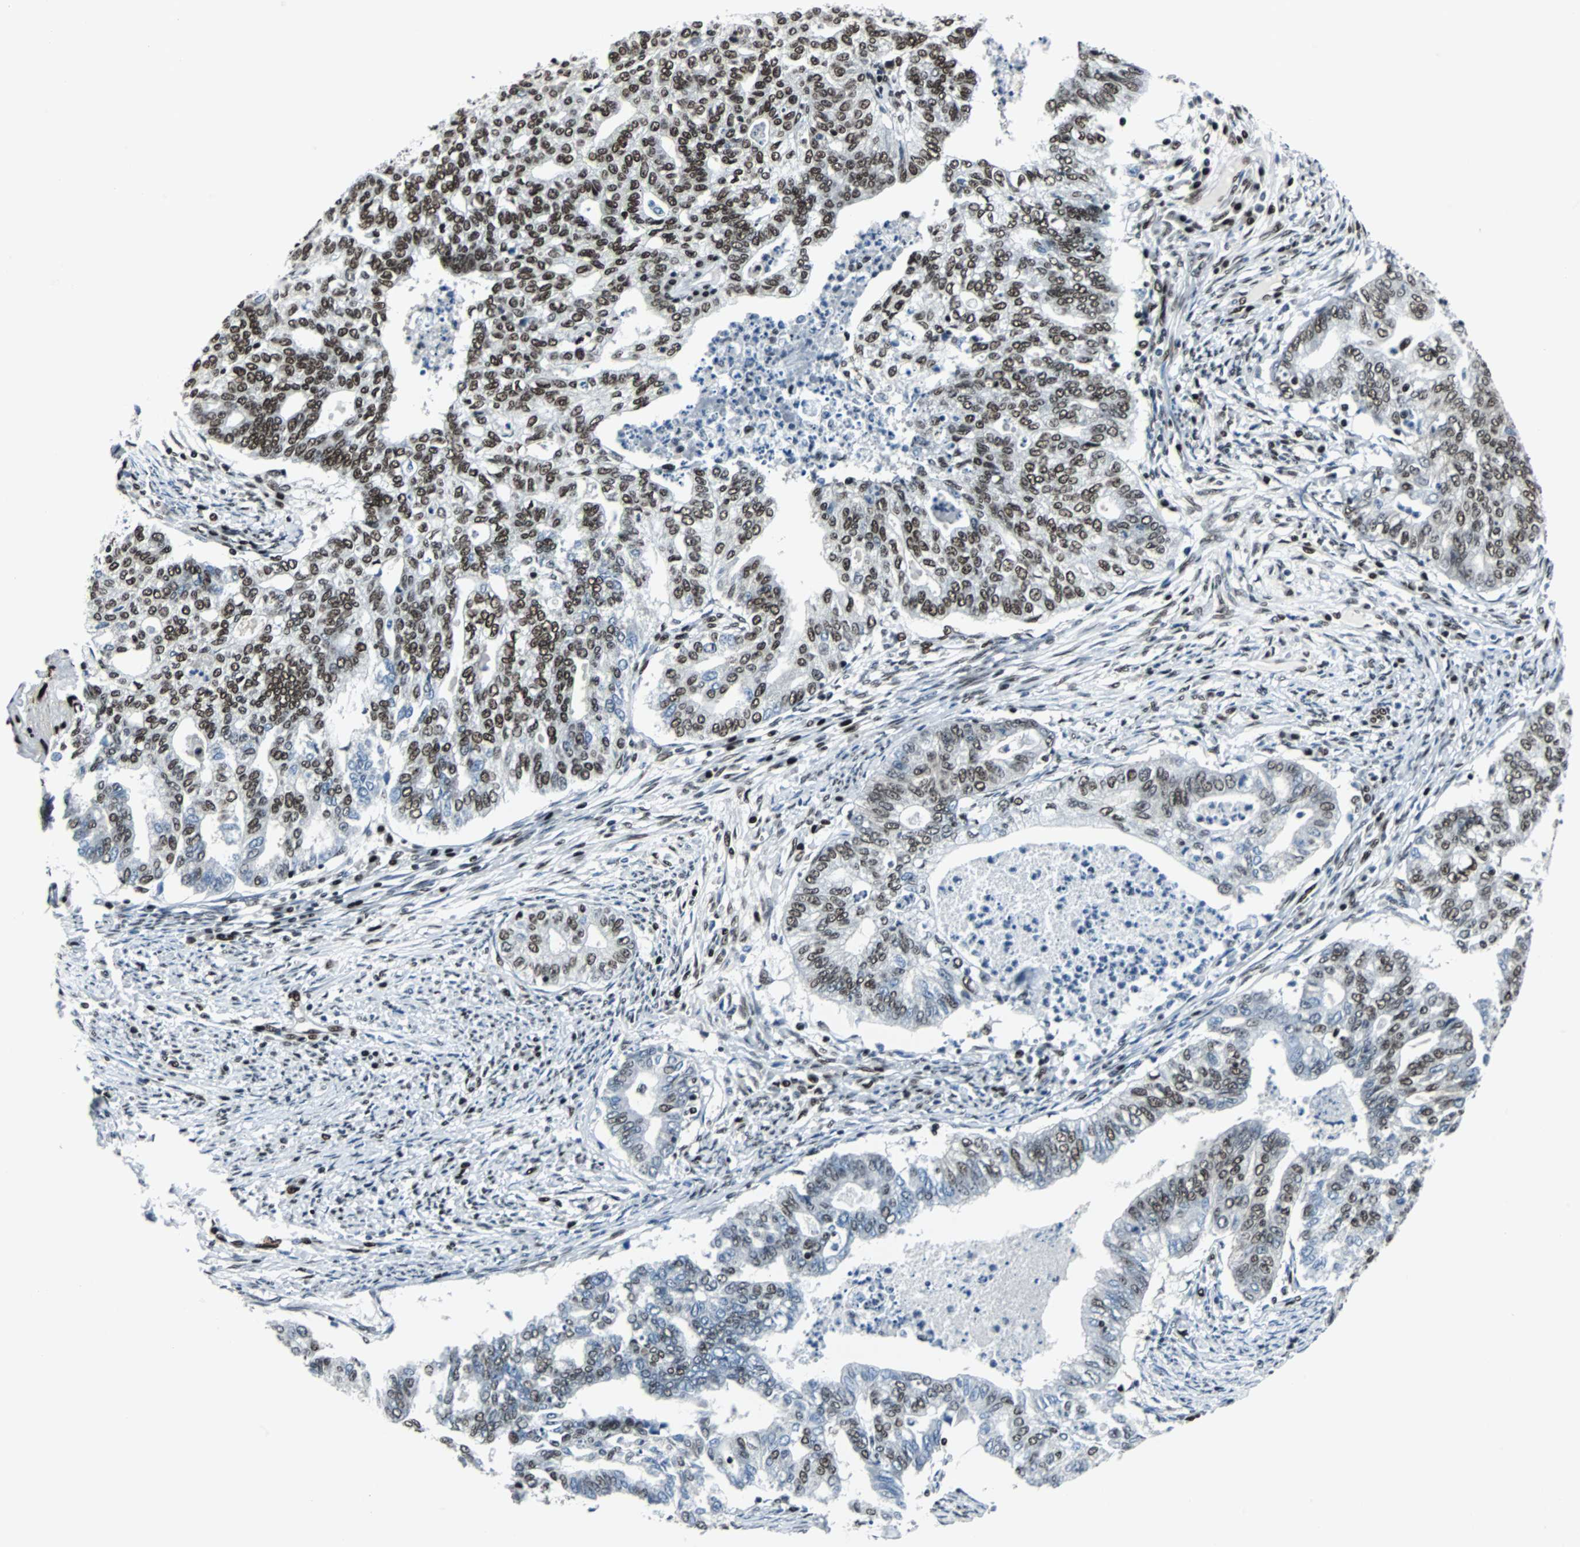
{"staining": {"intensity": "strong", "quantity": "25%-75%", "location": "nuclear"}, "tissue": "endometrial cancer", "cell_type": "Tumor cells", "image_type": "cancer", "snomed": [{"axis": "morphology", "description": "Adenocarcinoma, NOS"}, {"axis": "topography", "description": "Endometrium"}], "caption": "Immunohistochemistry (IHC) micrograph of human endometrial adenocarcinoma stained for a protein (brown), which displays high levels of strong nuclear expression in approximately 25%-75% of tumor cells.", "gene": "MEF2D", "patient": {"sex": "female", "age": 79}}